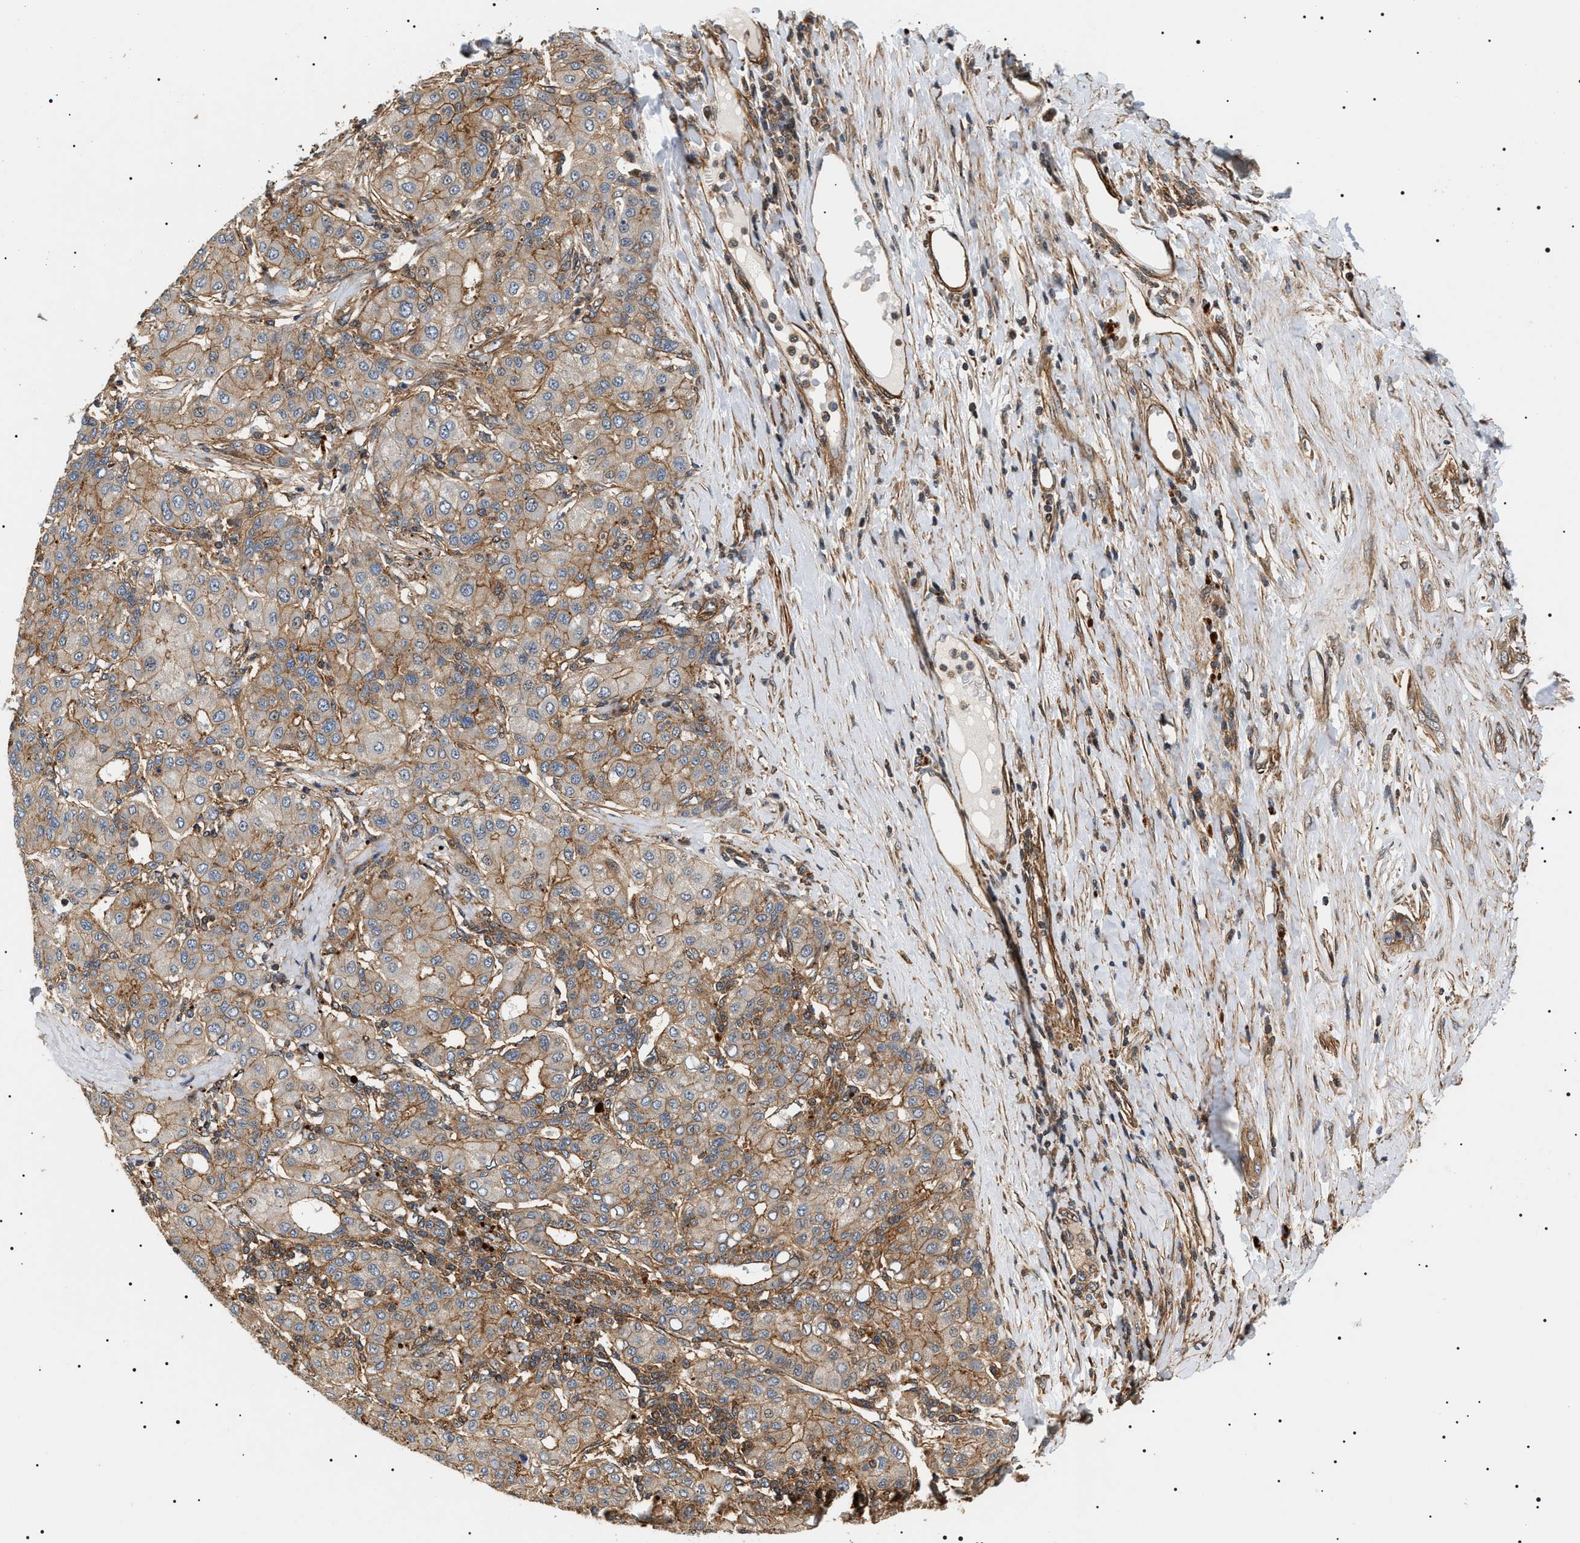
{"staining": {"intensity": "weak", "quantity": ">75%", "location": "cytoplasmic/membranous"}, "tissue": "liver cancer", "cell_type": "Tumor cells", "image_type": "cancer", "snomed": [{"axis": "morphology", "description": "Carcinoma, Hepatocellular, NOS"}, {"axis": "topography", "description": "Liver"}], "caption": "Weak cytoplasmic/membranous staining is identified in approximately >75% of tumor cells in hepatocellular carcinoma (liver).", "gene": "SH3GLB2", "patient": {"sex": "male", "age": 65}}